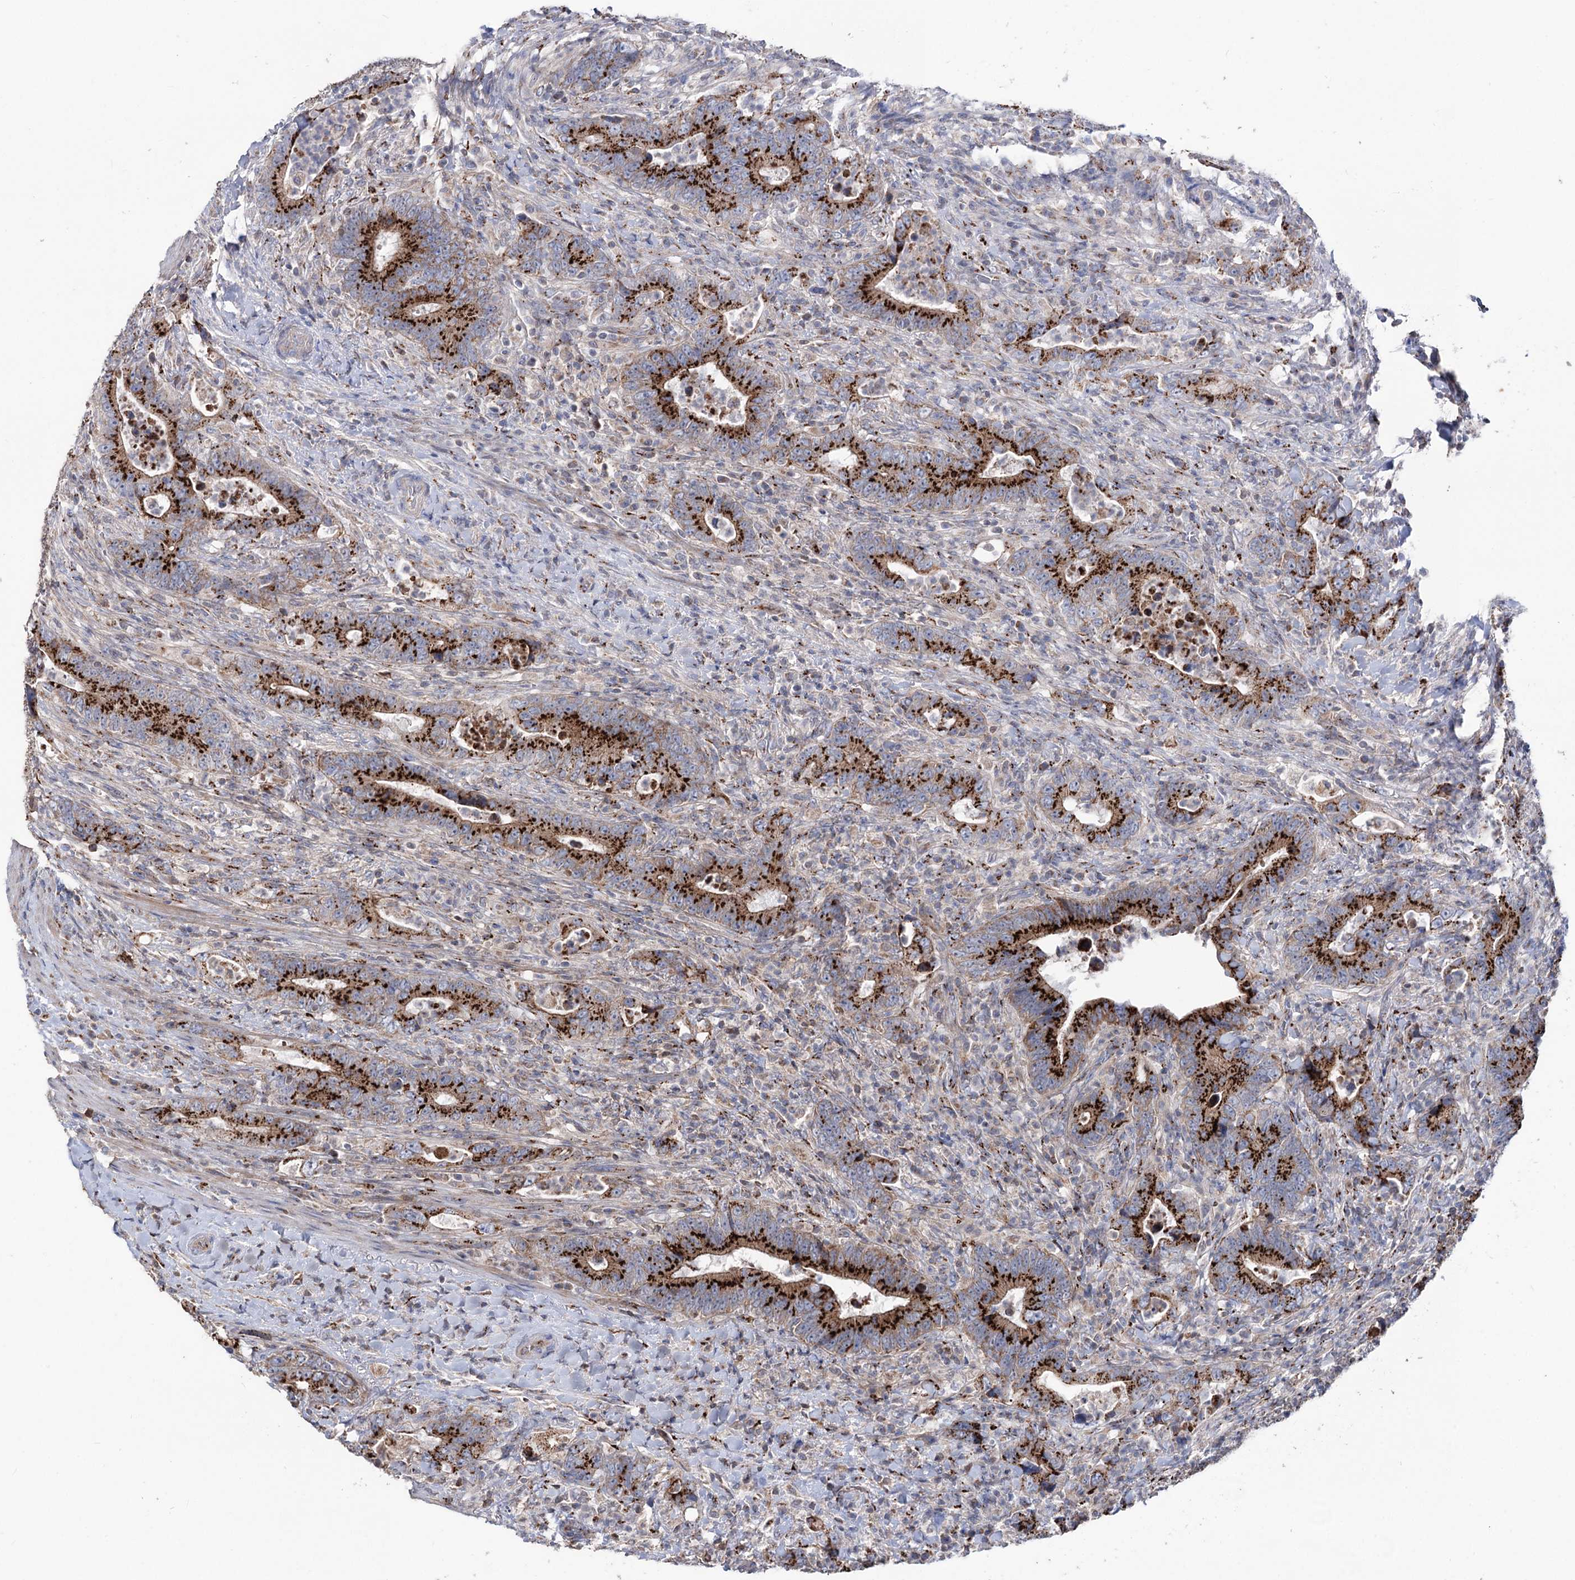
{"staining": {"intensity": "strong", "quantity": ">75%", "location": "cytoplasmic/membranous"}, "tissue": "colorectal cancer", "cell_type": "Tumor cells", "image_type": "cancer", "snomed": [{"axis": "morphology", "description": "Adenocarcinoma, NOS"}, {"axis": "topography", "description": "Colon"}], "caption": "A photomicrograph of human colorectal cancer (adenocarcinoma) stained for a protein reveals strong cytoplasmic/membranous brown staining in tumor cells. Immunohistochemistry stains the protein of interest in brown and the nuclei are stained blue.", "gene": "ARHGAP20", "patient": {"sex": "female", "age": 75}}